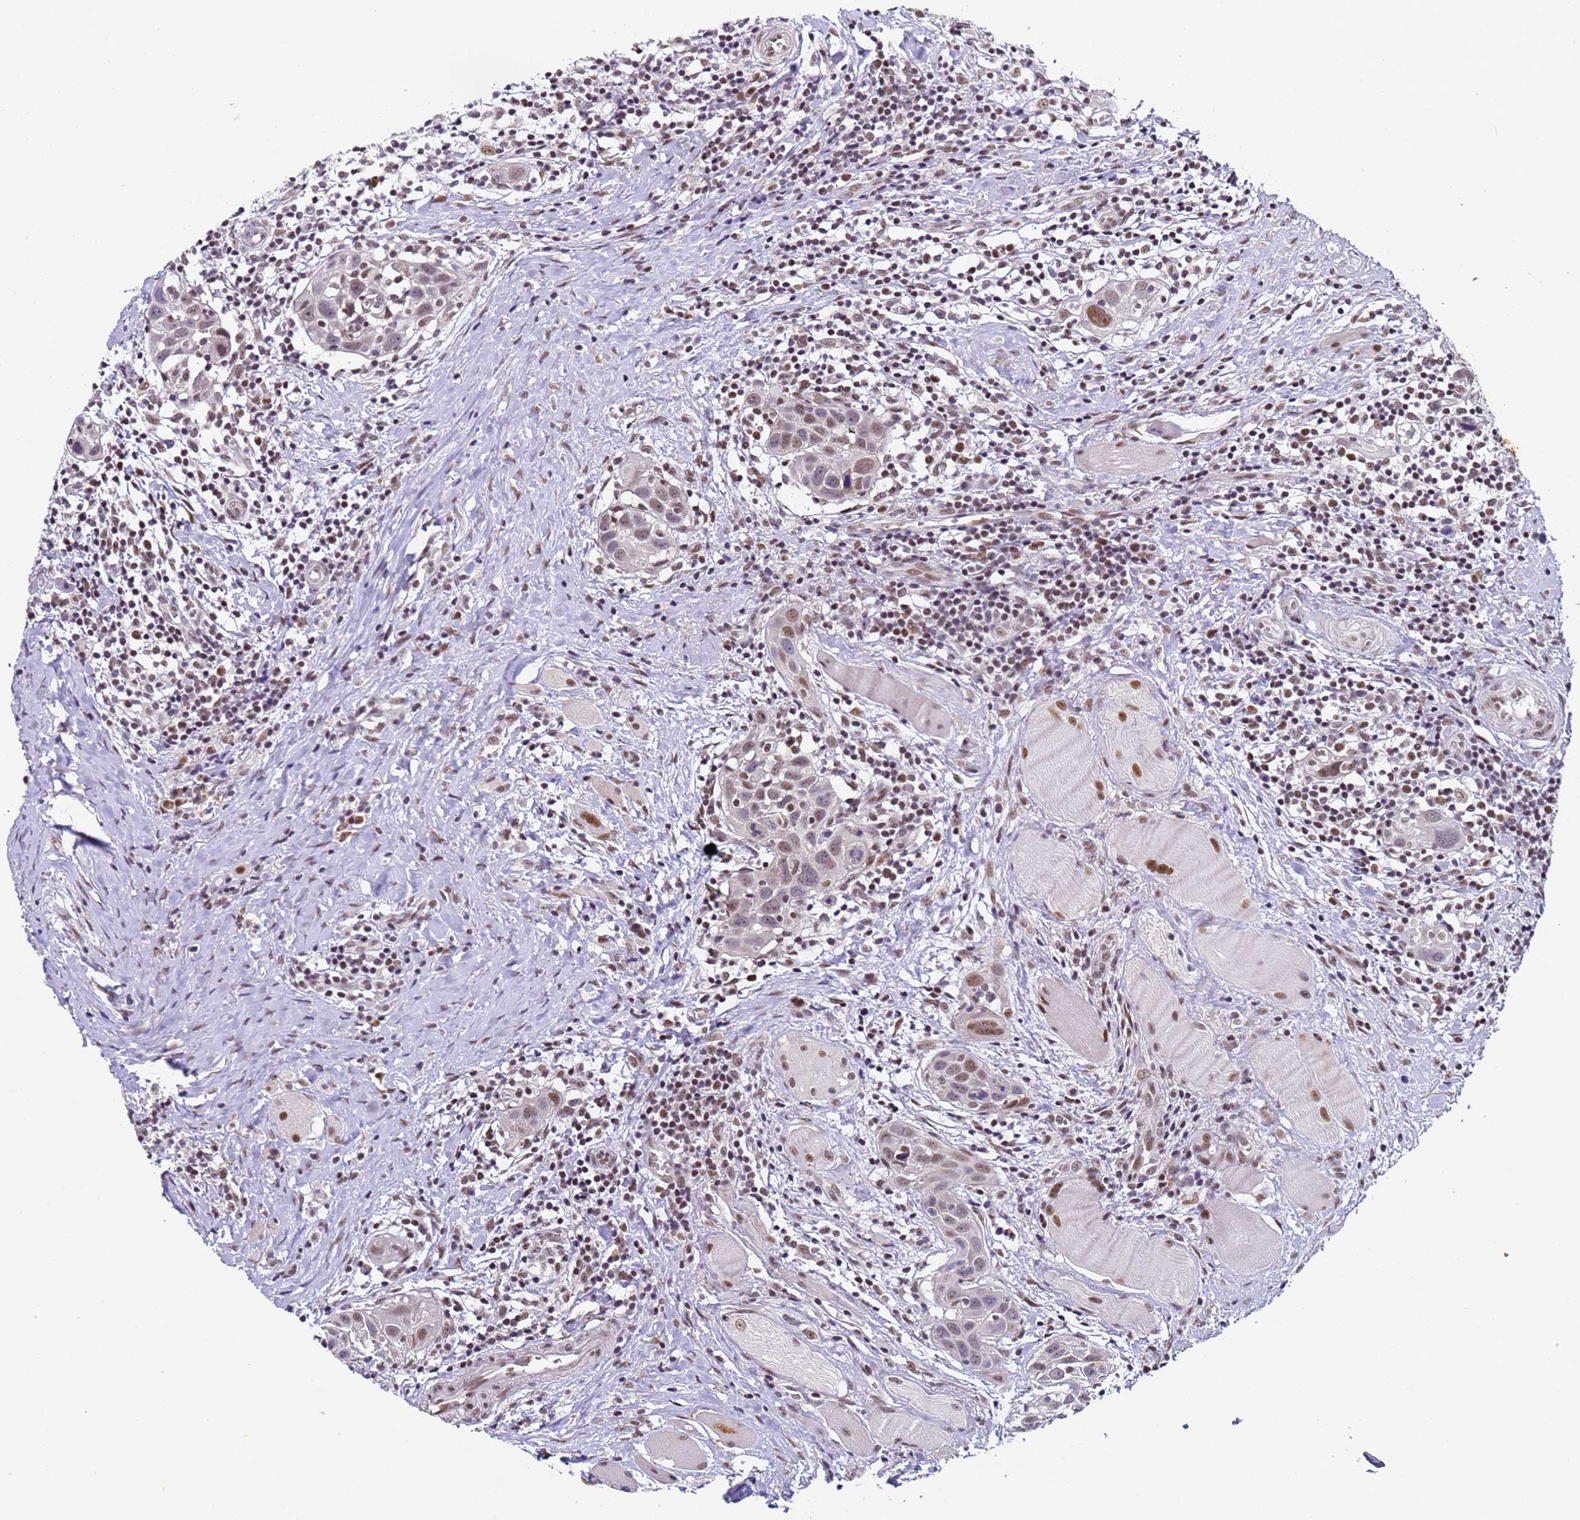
{"staining": {"intensity": "moderate", "quantity": ">75%", "location": "nuclear"}, "tissue": "head and neck cancer", "cell_type": "Tumor cells", "image_type": "cancer", "snomed": [{"axis": "morphology", "description": "Squamous cell carcinoma, NOS"}, {"axis": "topography", "description": "Oral tissue"}, {"axis": "topography", "description": "Head-Neck"}], "caption": "A brown stain highlights moderate nuclear positivity of a protein in human head and neck squamous cell carcinoma tumor cells. Using DAB (3,3'-diaminobenzidine) (brown) and hematoxylin (blue) stains, captured at high magnification using brightfield microscopy.", "gene": "FNBP4", "patient": {"sex": "female", "age": 50}}